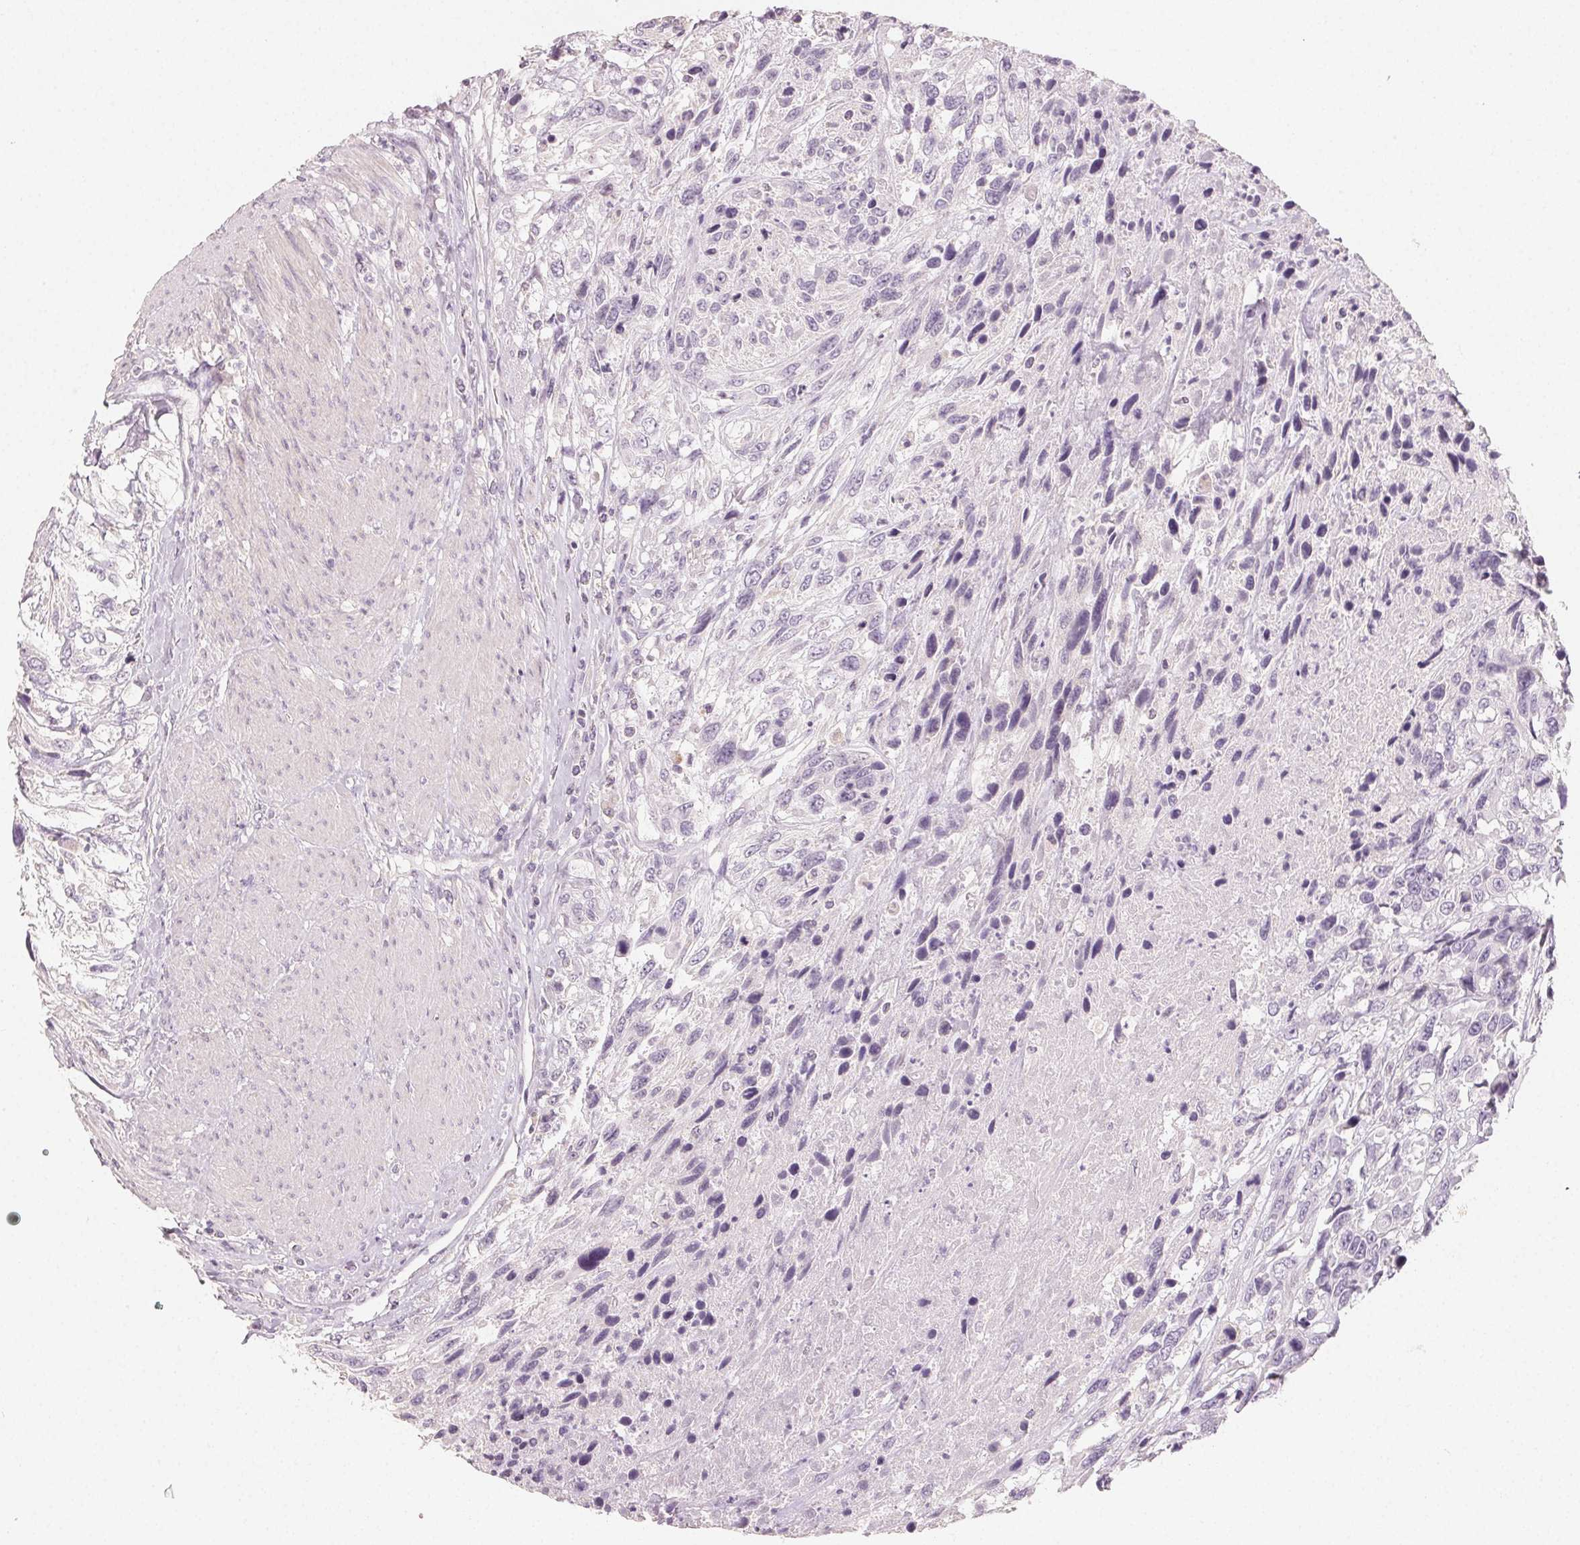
{"staining": {"intensity": "negative", "quantity": "none", "location": "none"}, "tissue": "urothelial cancer", "cell_type": "Tumor cells", "image_type": "cancer", "snomed": [{"axis": "morphology", "description": "Urothelial carcinoma, High grade"}, {"axis": "topography", "description": "Urinary bladder"}], "caption": "IHC image of high-grade urothelial carcinoma stained for a protein (brown), which exhibits no expression in tumor cells.", "gene": "LVRN", "patient": {"sex": "female", "age": 70}}